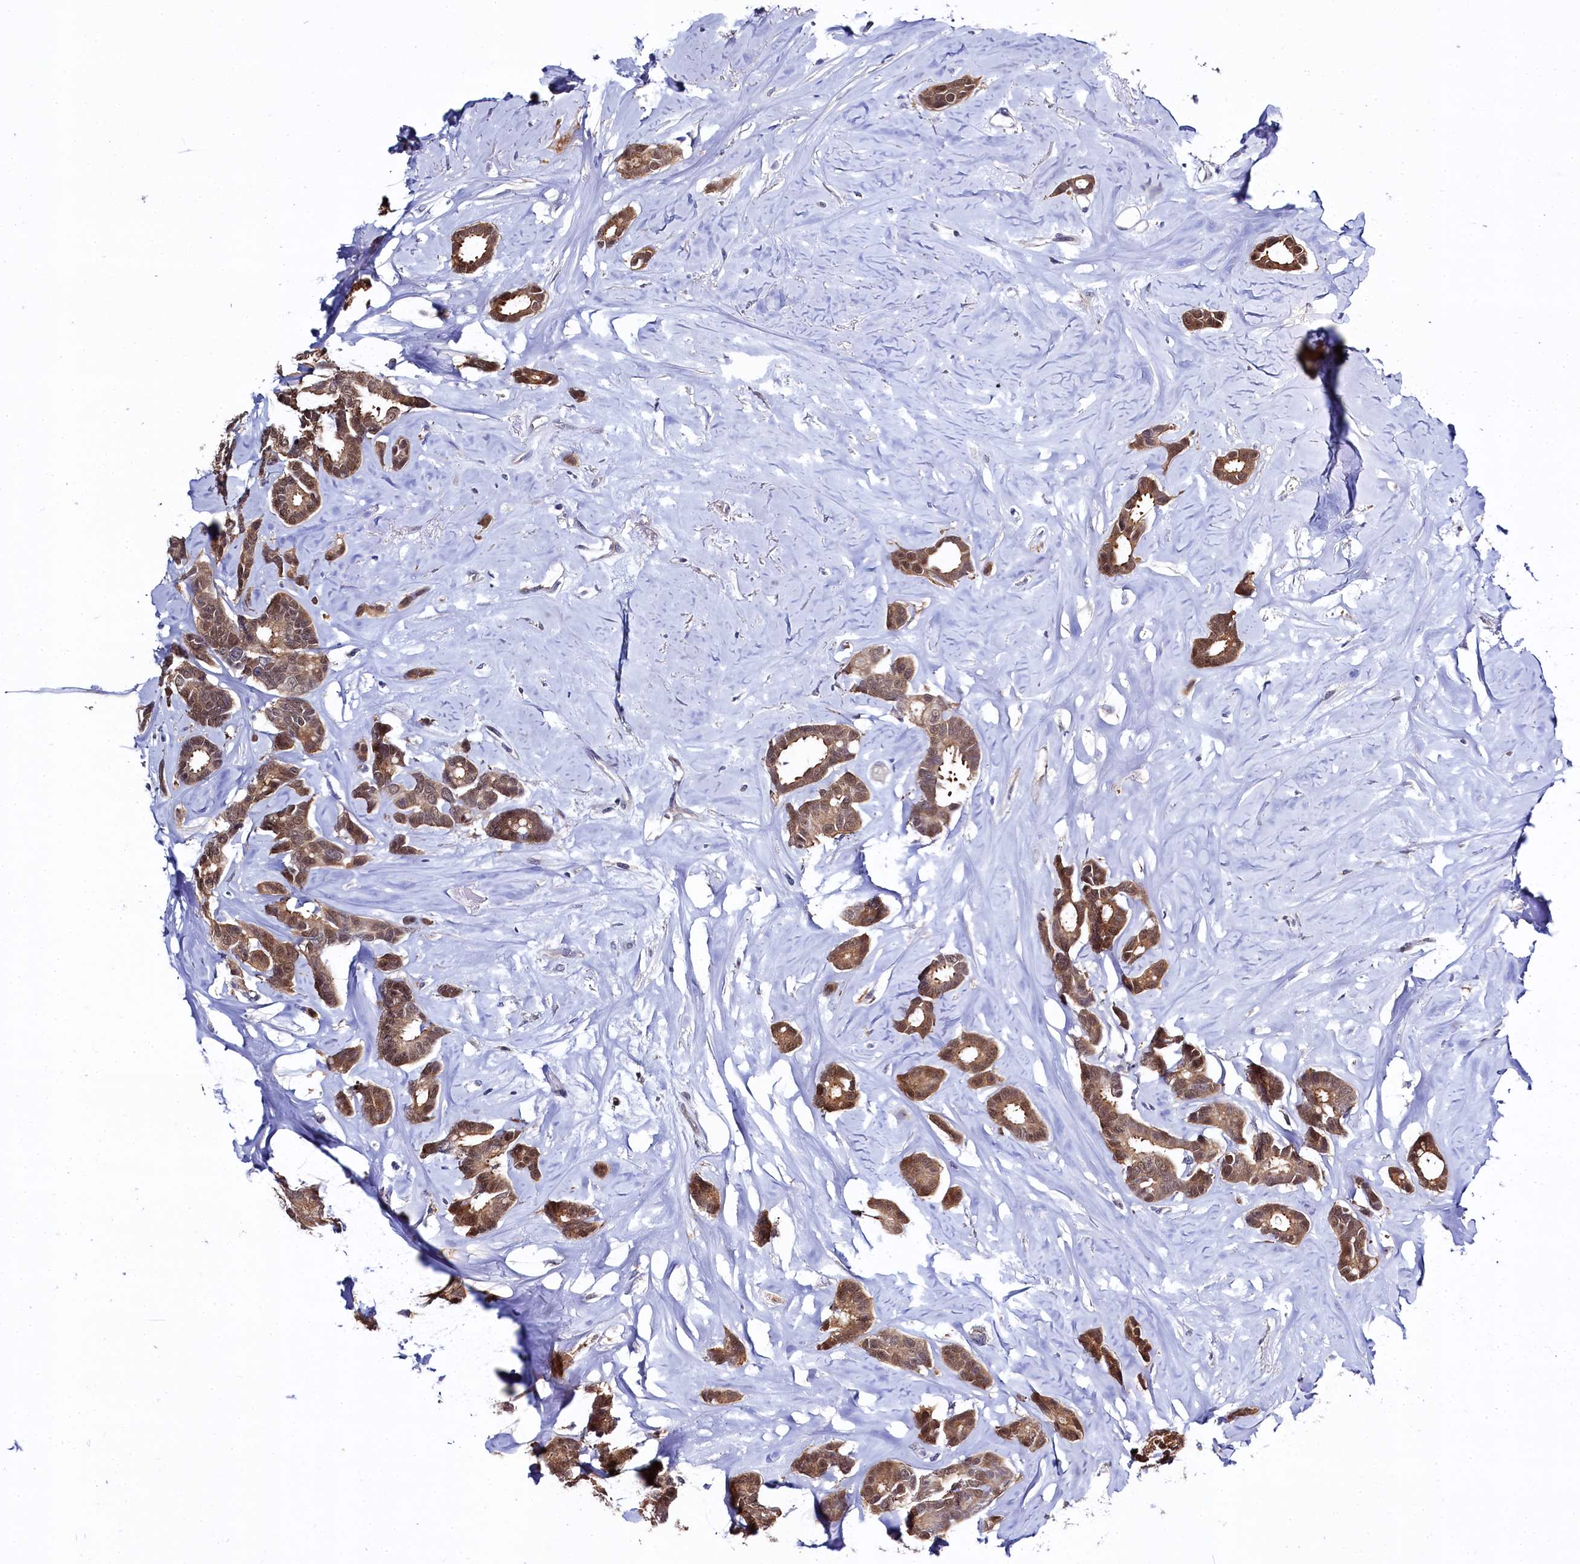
{"staining": {"intensity": "moderate", "quantity": "25%-75%", "location": "cytoplasmic/membranous,nuclear"}, "tissue": "breast cancer", "cell_type": "Tumor cells", "image_type": "cancer", "snomed": [{"axis": "morphology", "description": "Duct carcinoma"}, {"axis": "topography", "description": "Breast"}], "caption": "High-magnification brightfield microscopy of breast intraductal carcinoma stained with DAB (brown) and counterstained with hematoxylin (blue). tumor cells exhibit moderate cytoplasmic/membranous and nuclear expression is identified in approximately25%-75% of cells. (IHC, brightfield microscopy, high magnification).", "gene": "C11orf54", "patient": {"sex": "female", "age": 87}}